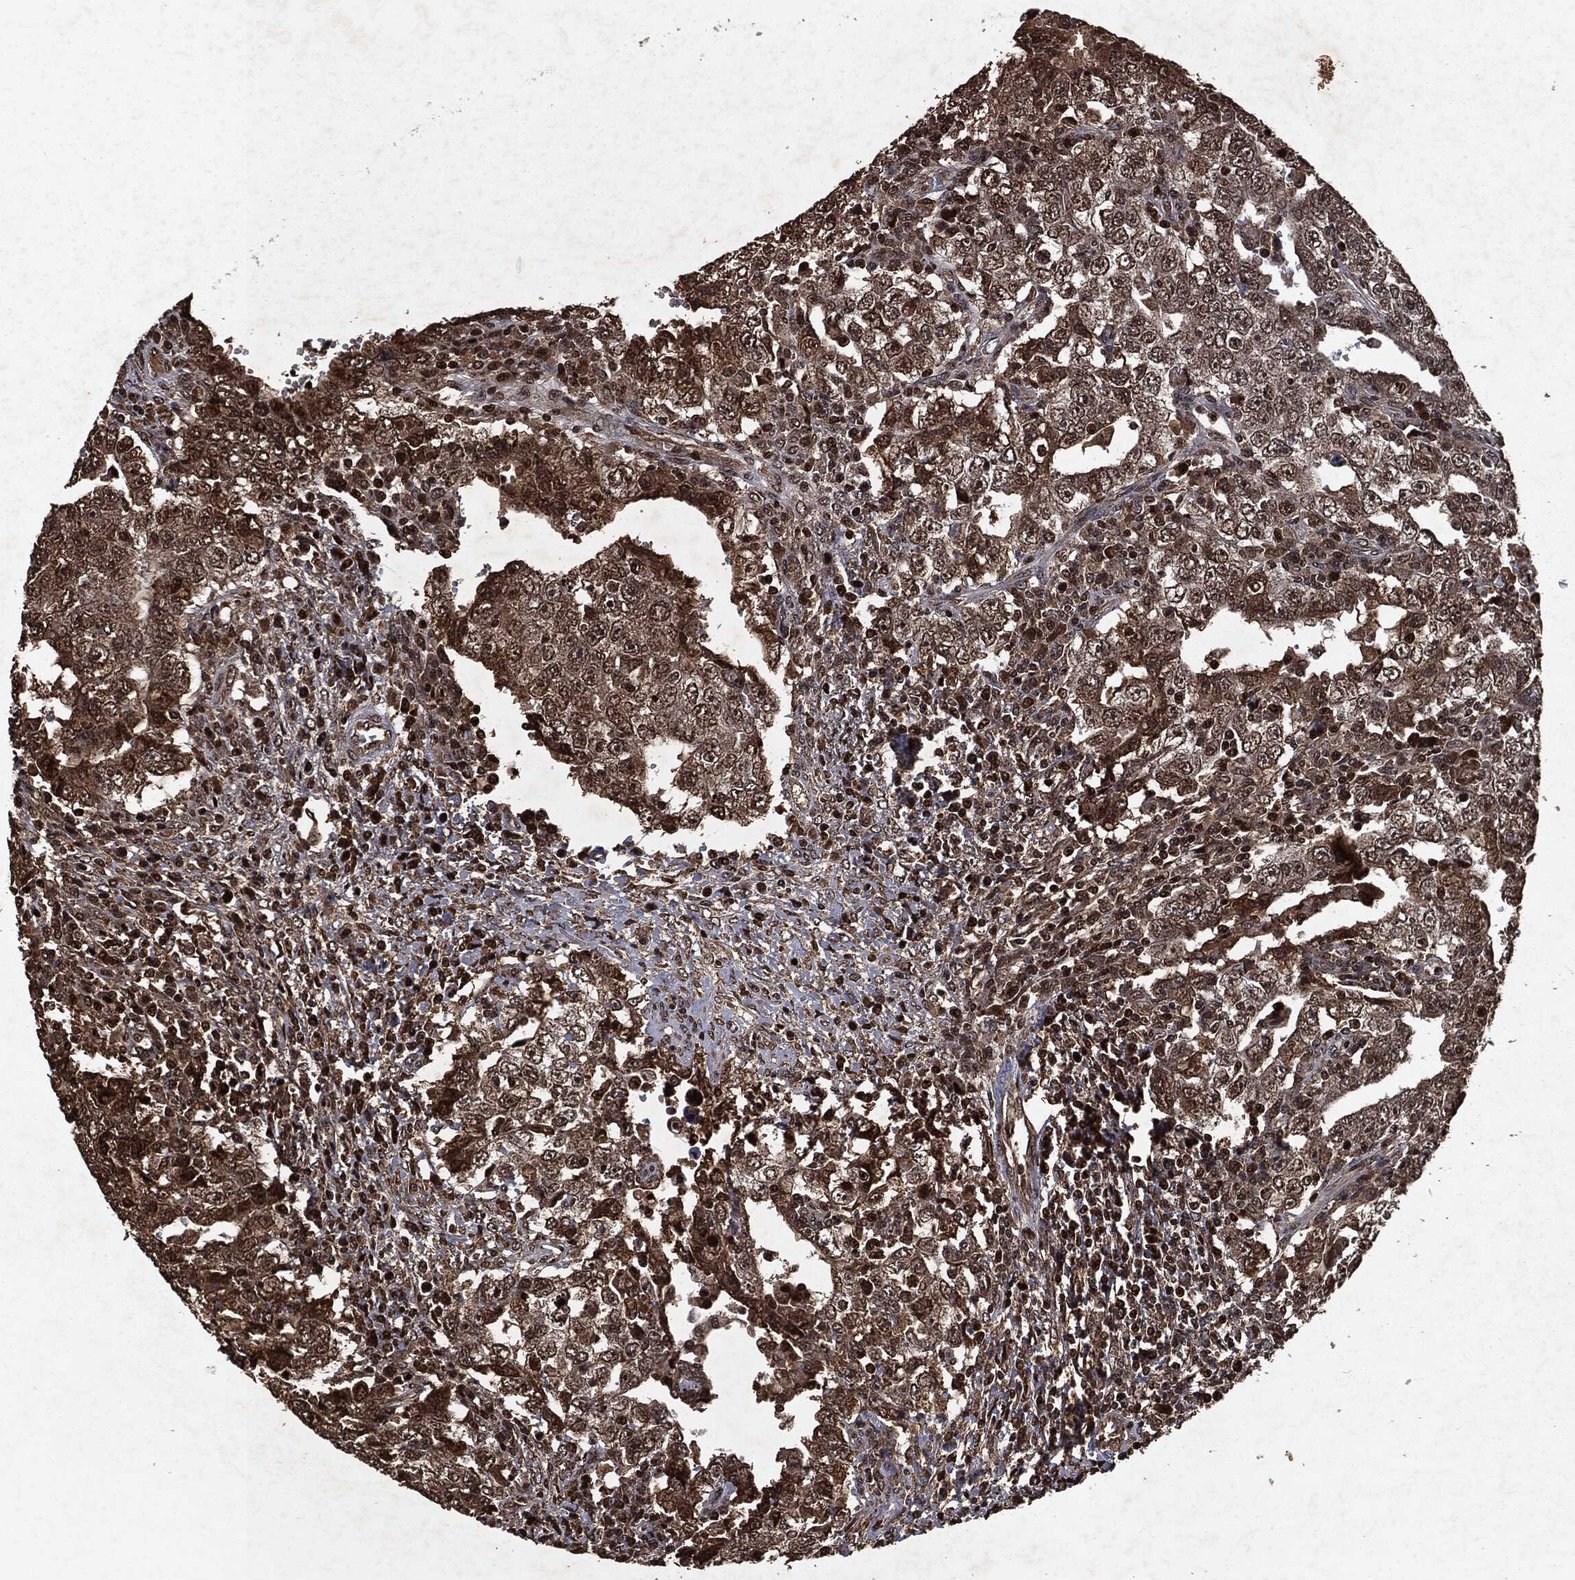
{"staining": {"intensity": "moderate", "quantity": "25%-75%", "location": "cytoplasmic/membranous,nuclear"}, "tissue": "testis cancer", "cell_type": "Tumor cells", "image_type": "cancer", "snomed": [{"axis": "morphology", "description": "Carcinoma, Embryonal, NOS"}, {"axis": "topography", "description": "Testis"}], "caption": "Embryonal carcinoma (testis) stained for a protein reveals moderate cytoplasmic/membranous and nuclear positivity in tumor cells.", "gene": "SNAI1", "patient": {"sex": "male", "age": 26}}